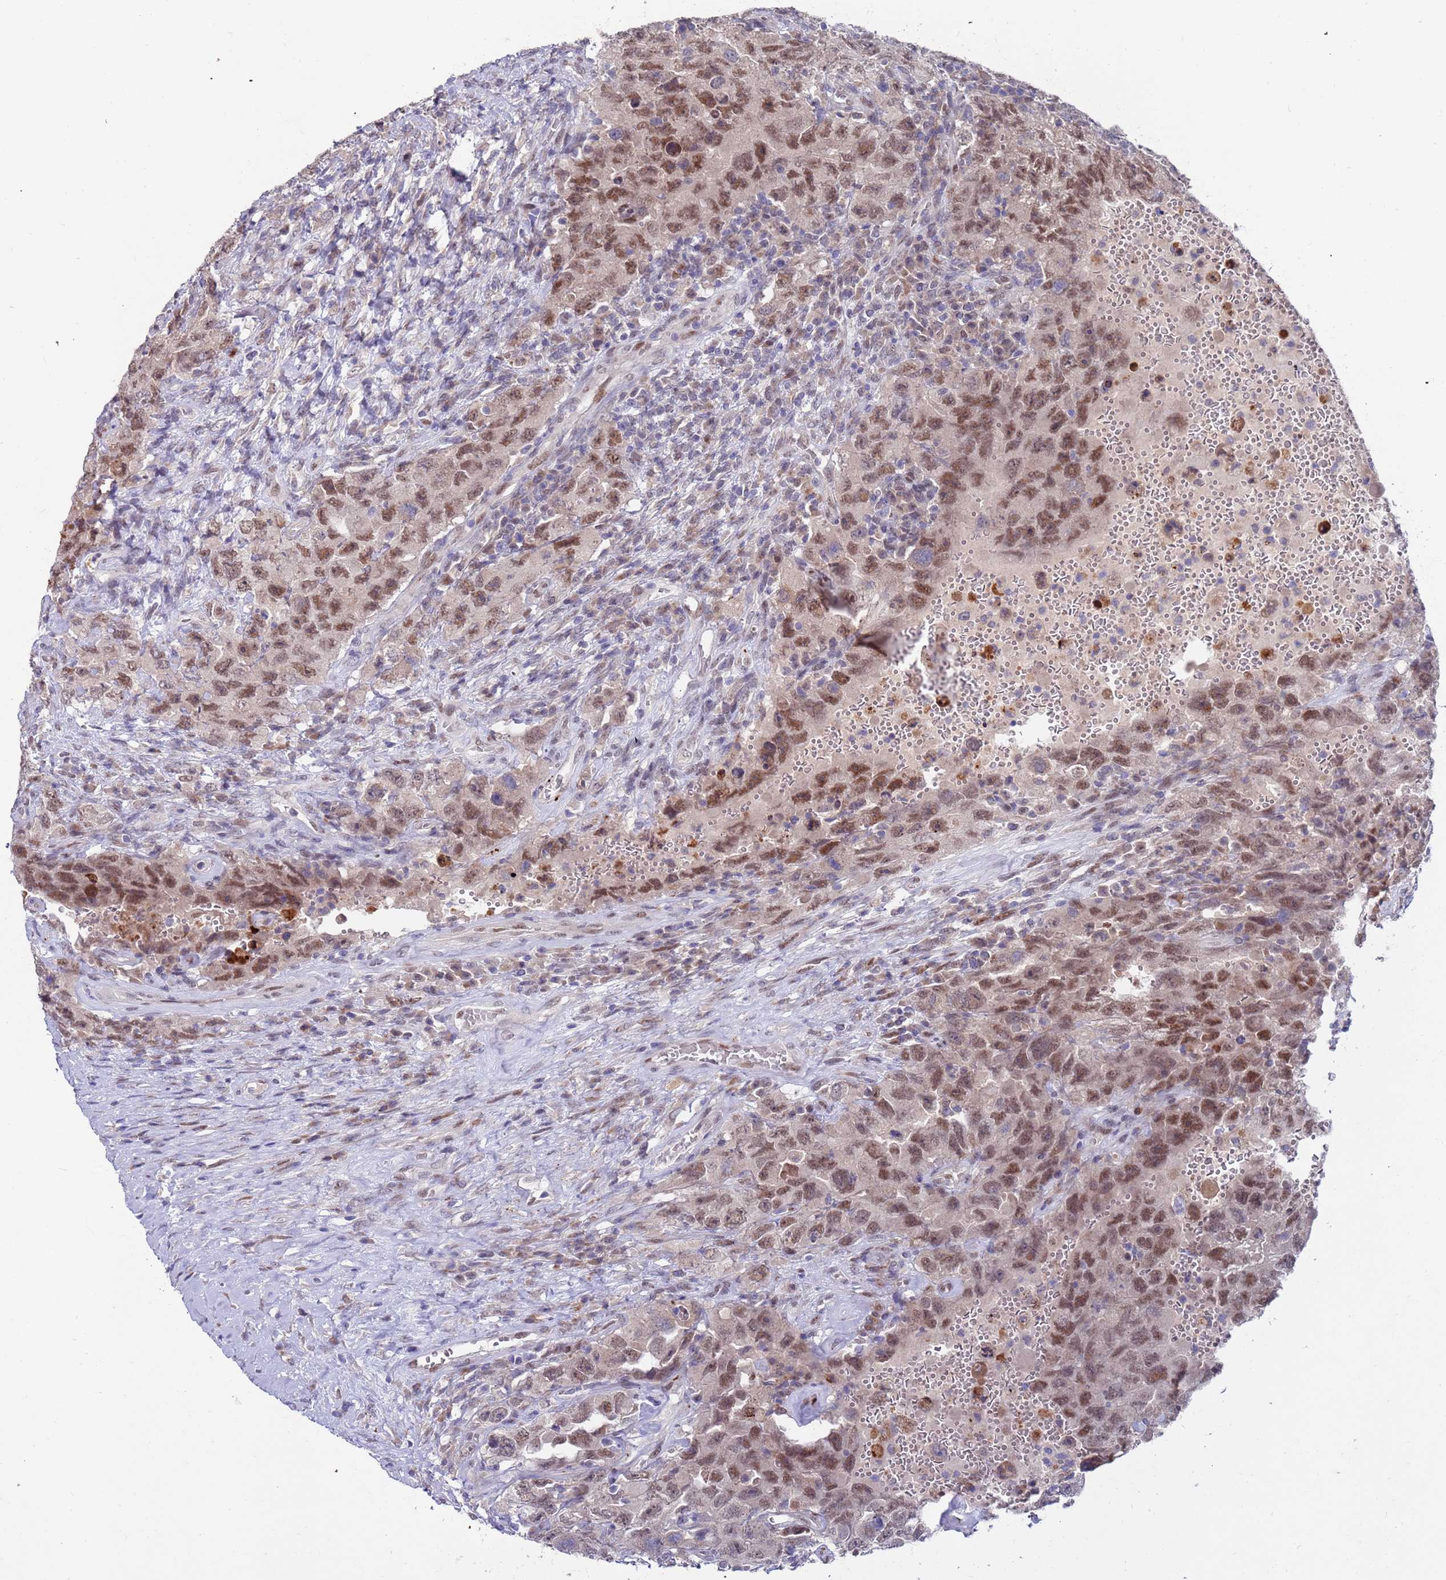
{"staining": {"intensity": "moderate", "quantity": ">75%", "location": "nuclear"}, "tissue": "testis cancer", "cell_type": "Tumor cells", "image_type": "cancer", "snomed": [{"axis": "morphology", "description": "Carcinoma, Embryonal, NOS"}, {"axis": "topography", "description": "Testis"}], "caption": "Protein staining reveals moderate nuclear positivity in about >75% of tumor cells in embryonal carcinoma (testis).", "gene": "FBXO27", "patient": {"sex": "male", "age": 26}}